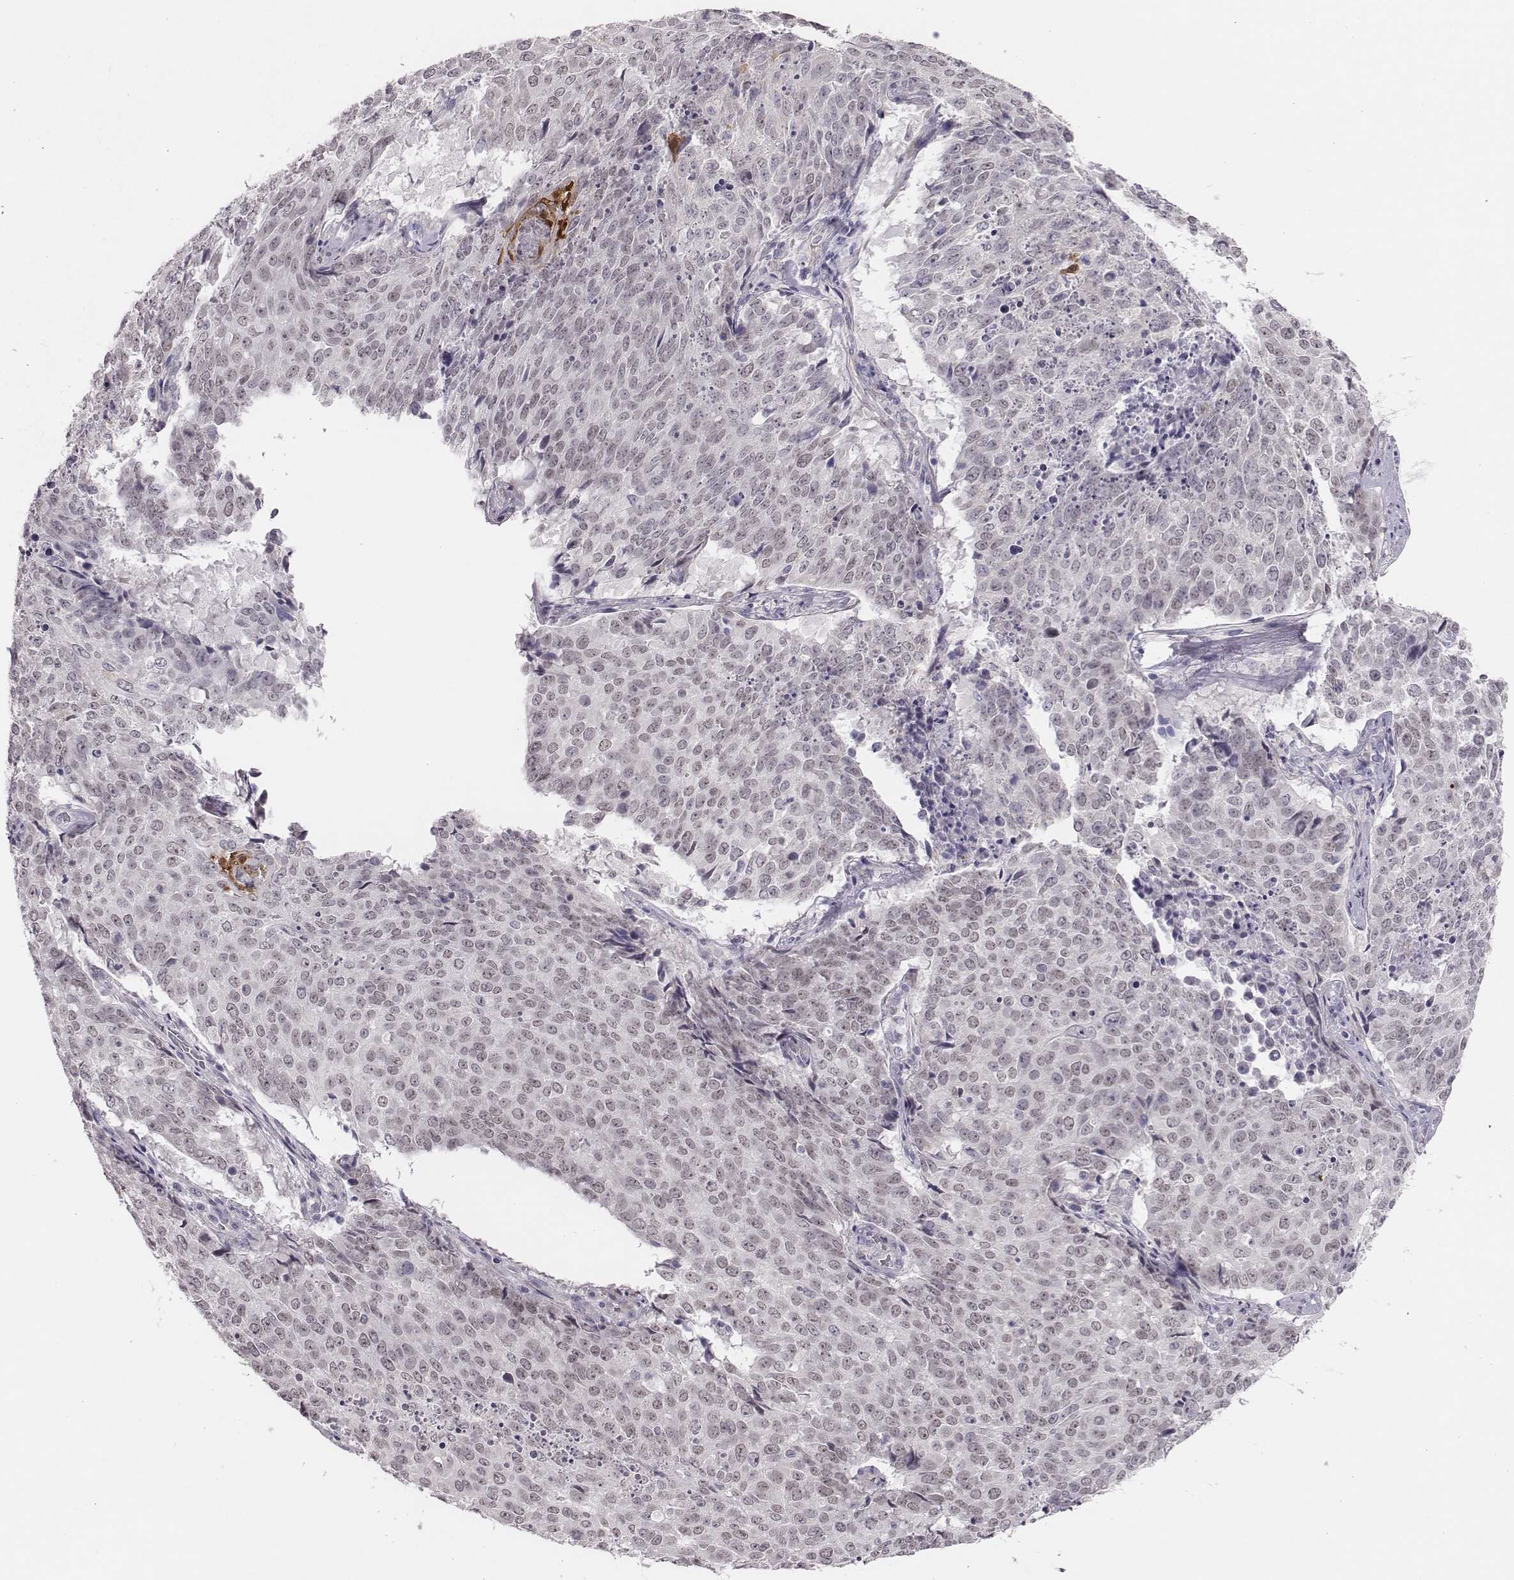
{"staining": {"intensity": "negative", "quantity": "none", "location": "none"}, "tissue": "lung cancer", "cell_type": "Tumor cells", "image_type": "cancer", "snomed": [{"axis": "morphology", "description": "Normal tissue, NOS"}, {"axis": "morphology", "description": "Squamous cell carcinoma, NOS"}, {"axis": "topography", "description": "Bronchus"}, {"axis": "topography", "description": "Lung"}], "caption": "Immunohistochemistry photomicrograph of lung squamous cell carcinoma stained for a protein (brown), which reveals no expression in tumor cells.", "gene": "SCML2", "patient": {"sex": "male", "age": 64}}